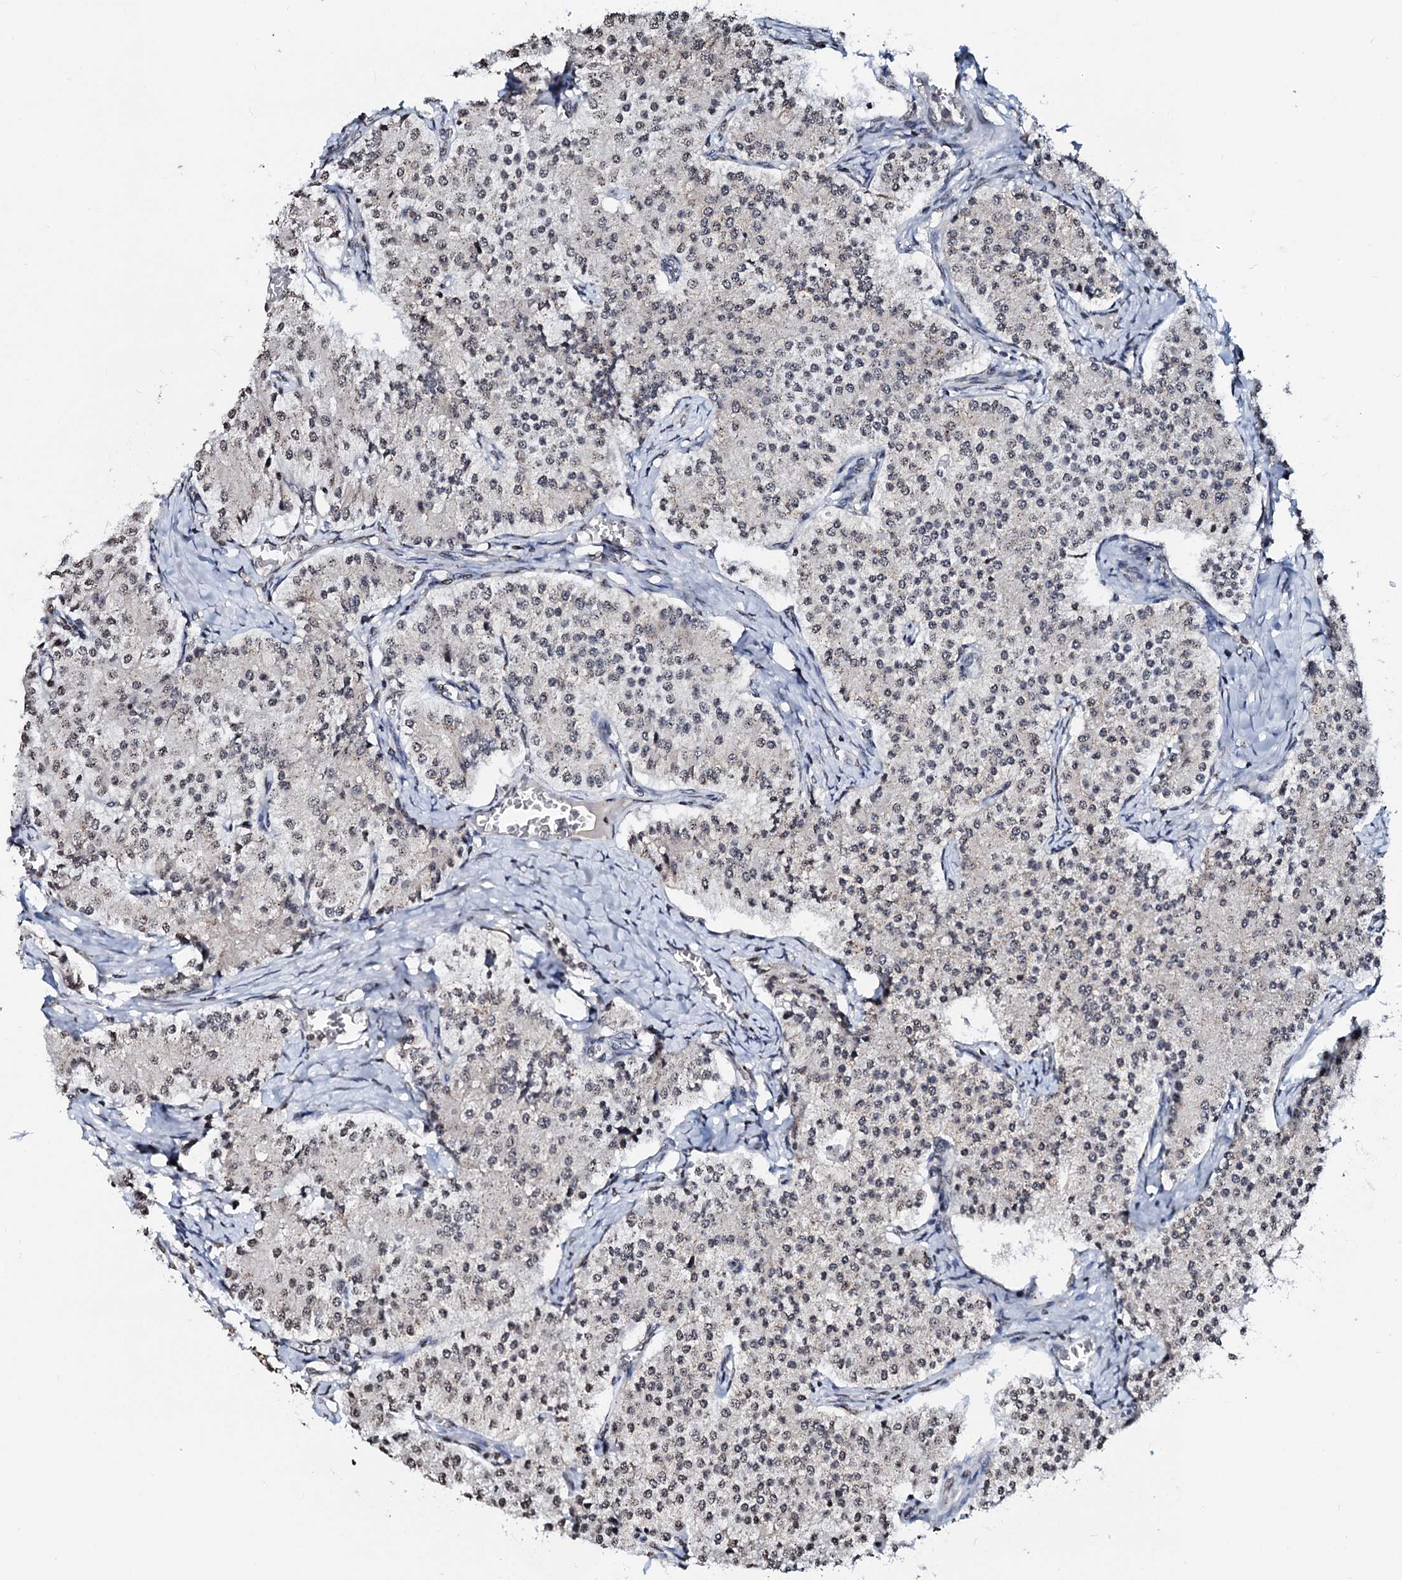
{"staining": {"intensity": "weak", "quantity": "25%-75%", "location": "nuclear"}, "tissue": "carcinoid", "cell_type": "Tumor cells", "image_type": "cancer", "snomed": [{"axis": "morphology", "description": "Carcinoid, malignant, NOS"}, {"axis": "topography", "description": "Colon"}], "caption": "Protein staining of carcinoid (malignant) tissue reveals weak nuclear positivity in about 25%-75% of tumor cells.", "gene": "LSM11", "patient": {"sex": "female", "age": 52}}